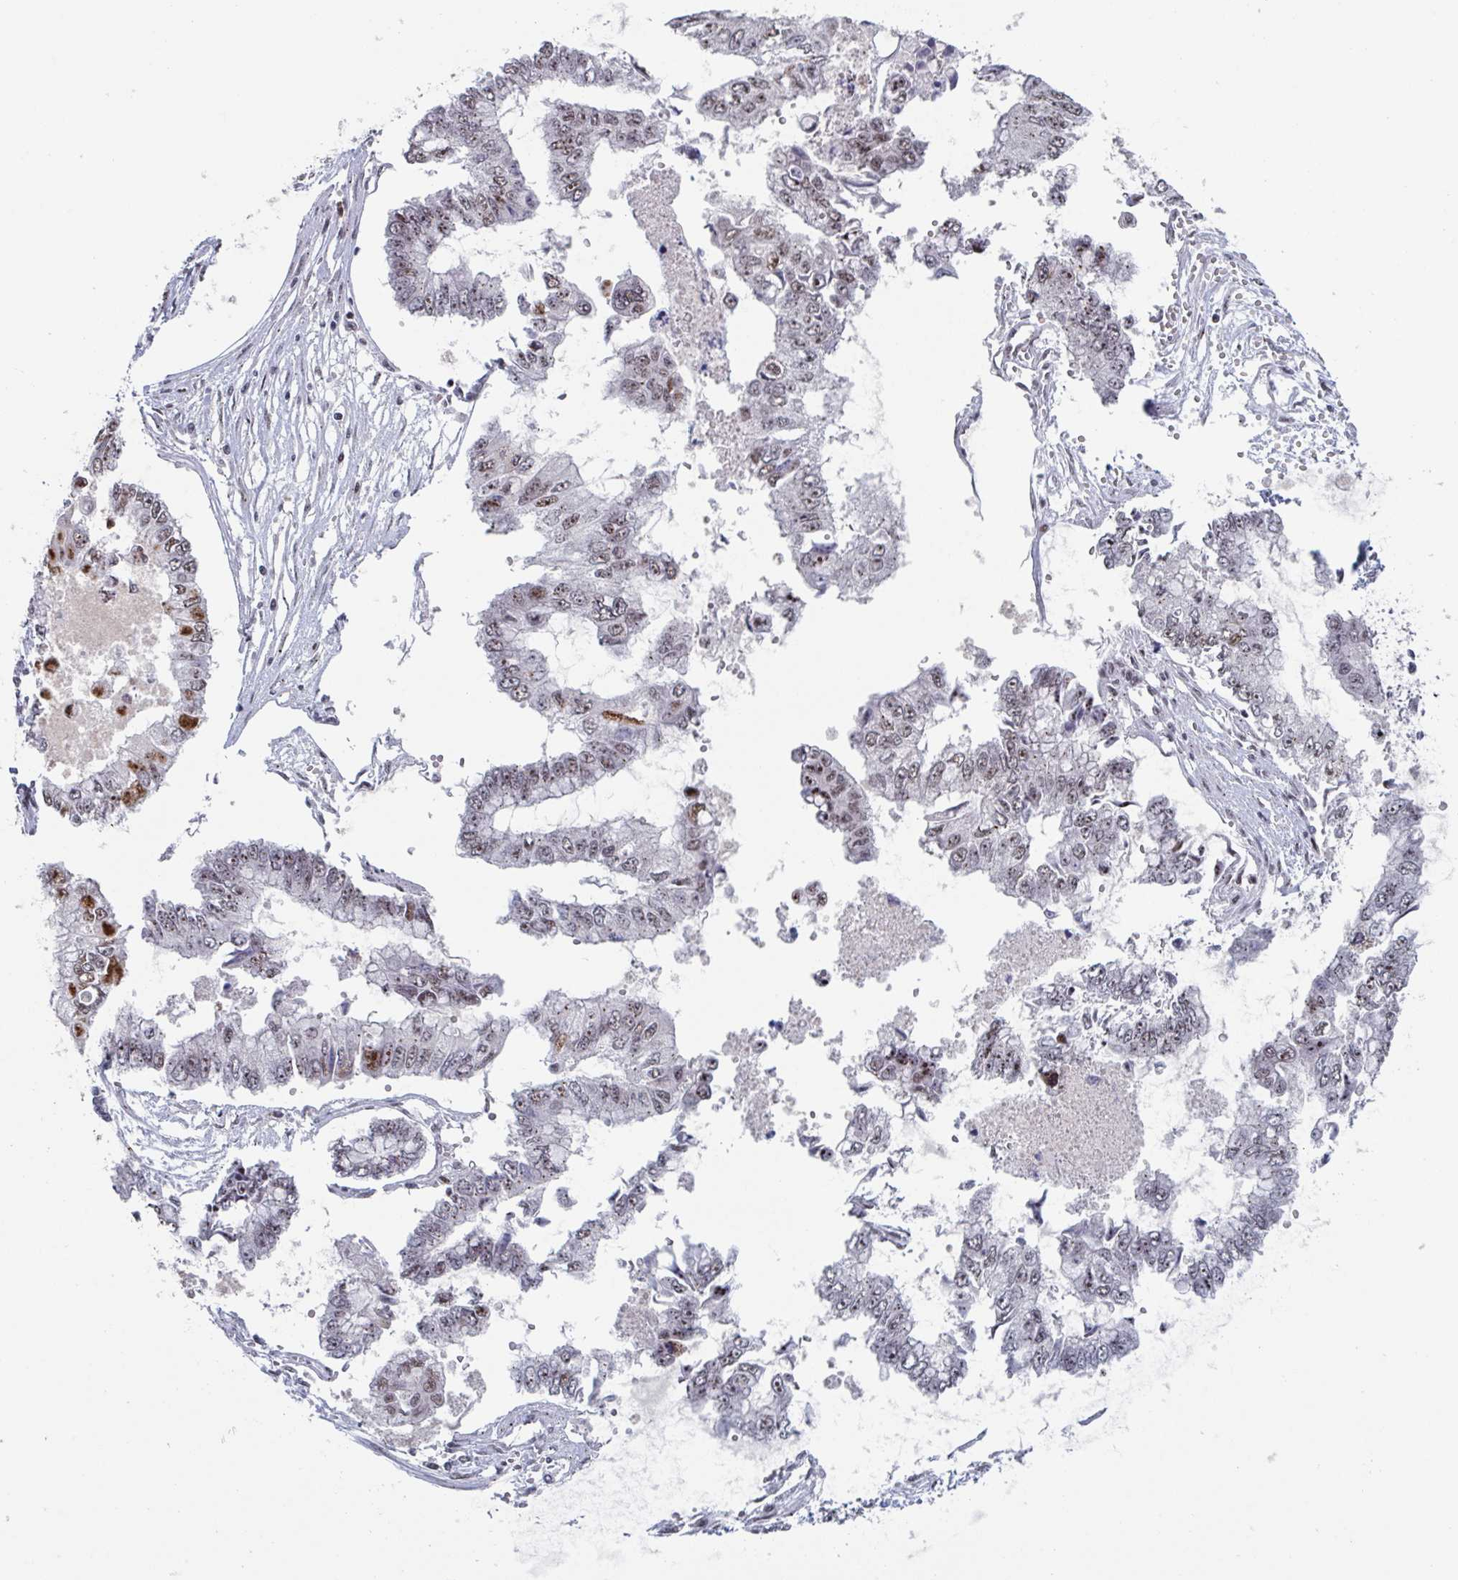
{"staining": {"intensity": "moderate", "quantity": "25%-75%", "location": "nuclear"}, "tissue": "ovarian cancer", "cell_type": "Tumor cells", "image_type": "cancer", "snomed": [{"axis": "morphology", "description": "Cystadenocarcinoma, mucinous, NOS"}, {"axis": "topography", "description": "Ovary"}], "caption": "A micrograph showing moderate nuclear staining in approximately 25%-75% of tumor cells in ovarian cancer, as visualized by brown immunohistochemical staining.", "gene": "RNF212", "patient": {"sex": "female", "age": 72}}